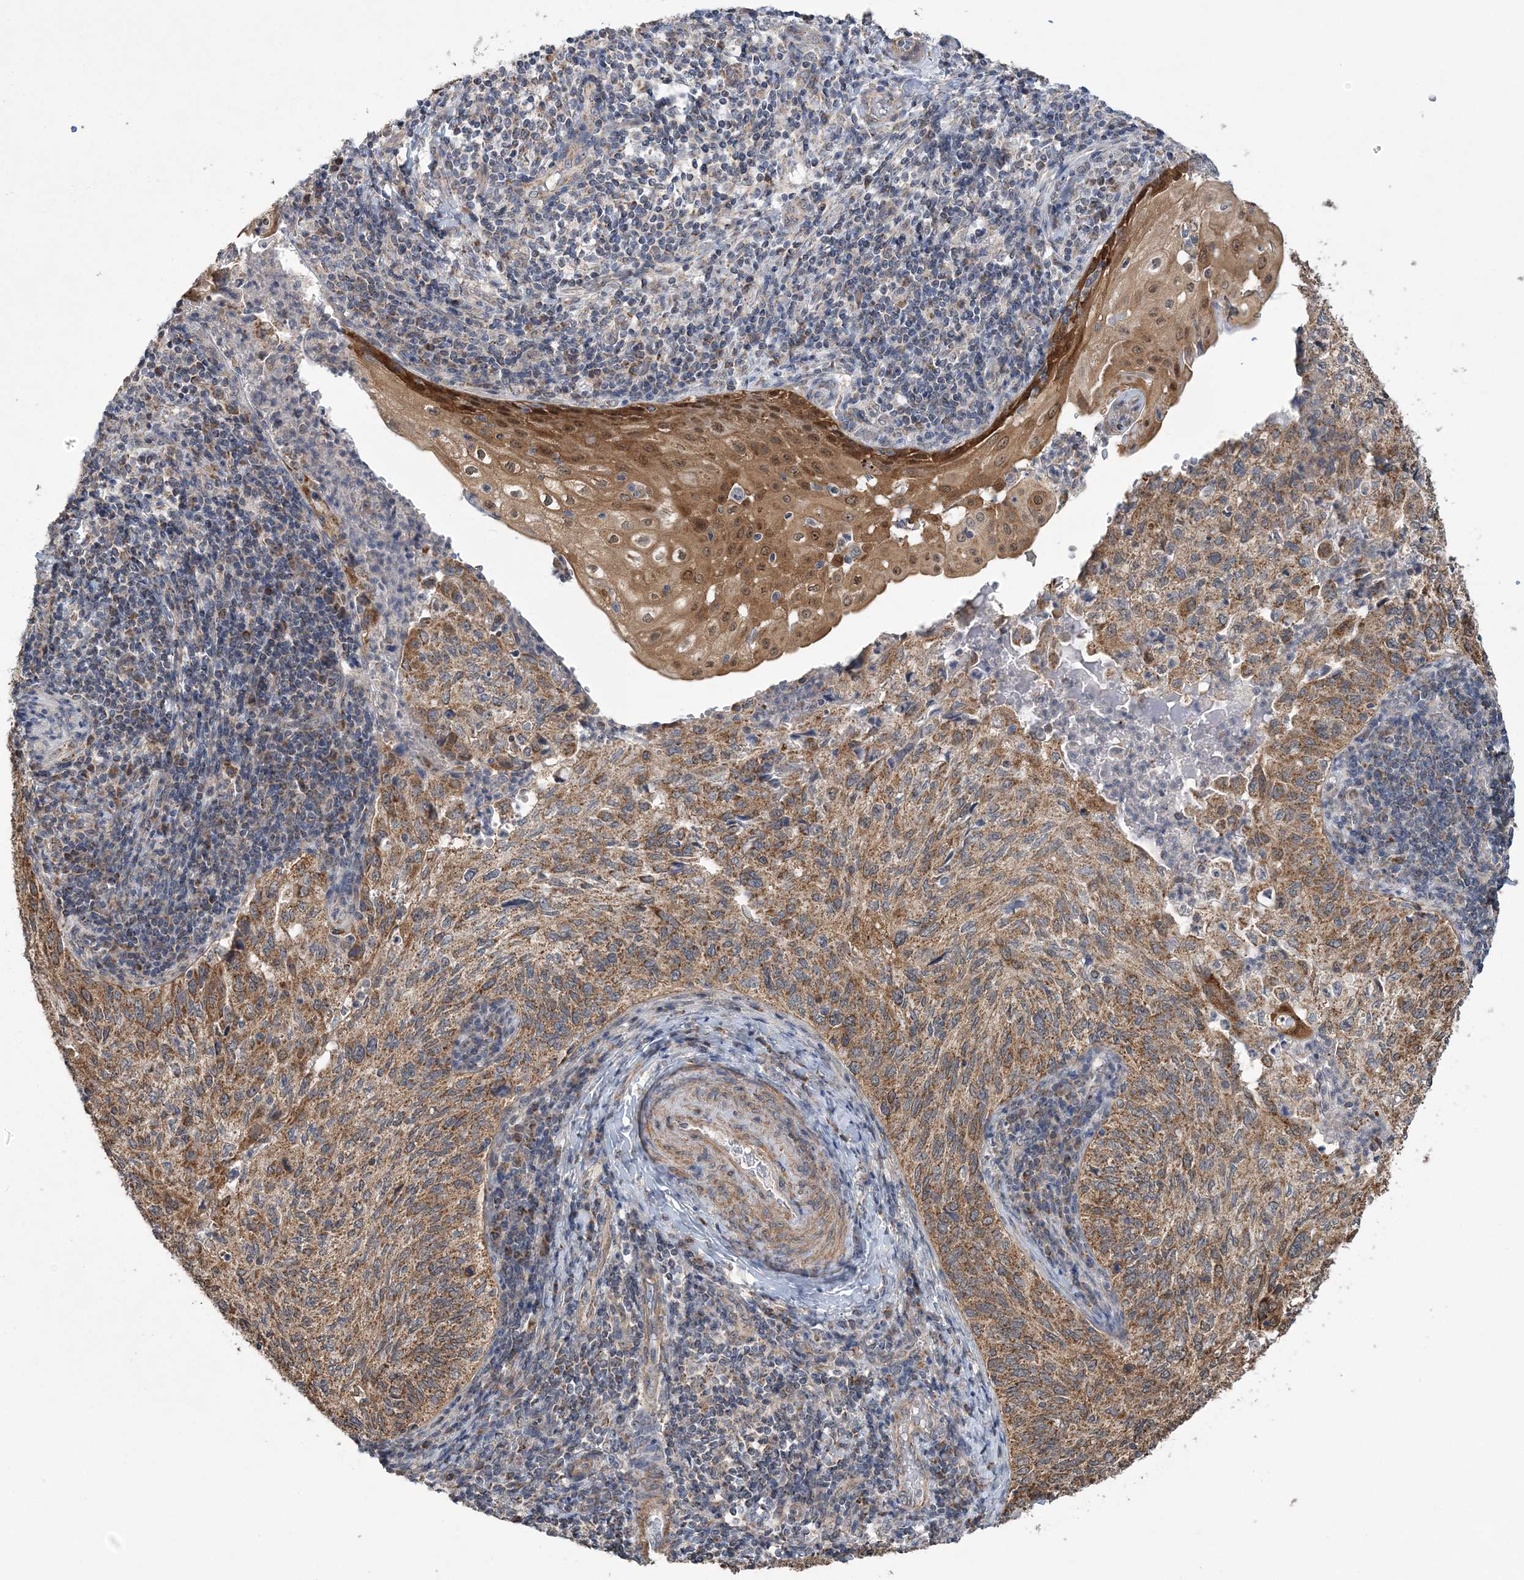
{"staining": {"intensity": "moderate", "quantity": ">75%", "location": "cytoplasmic/membranous,nuclear"}, "tissue": "cervical cancer", "cell_type": "Tumor cells", "image_type": "cancer", "snomed": [{"axis": "morphology", "description": "Squamous cell carcinoma, NOS"}, {"axis": "topography", "description": "Cervix"}], "caption": "Approximately >75% of tumor cells in human cervical cancer reveal moderate cytoplasmic/membranous and nuclear protein positivity as visualized by brown immunohistochemical staining.", "gene": "SLX9", "patient": {"sex": "female", "age": 30}}